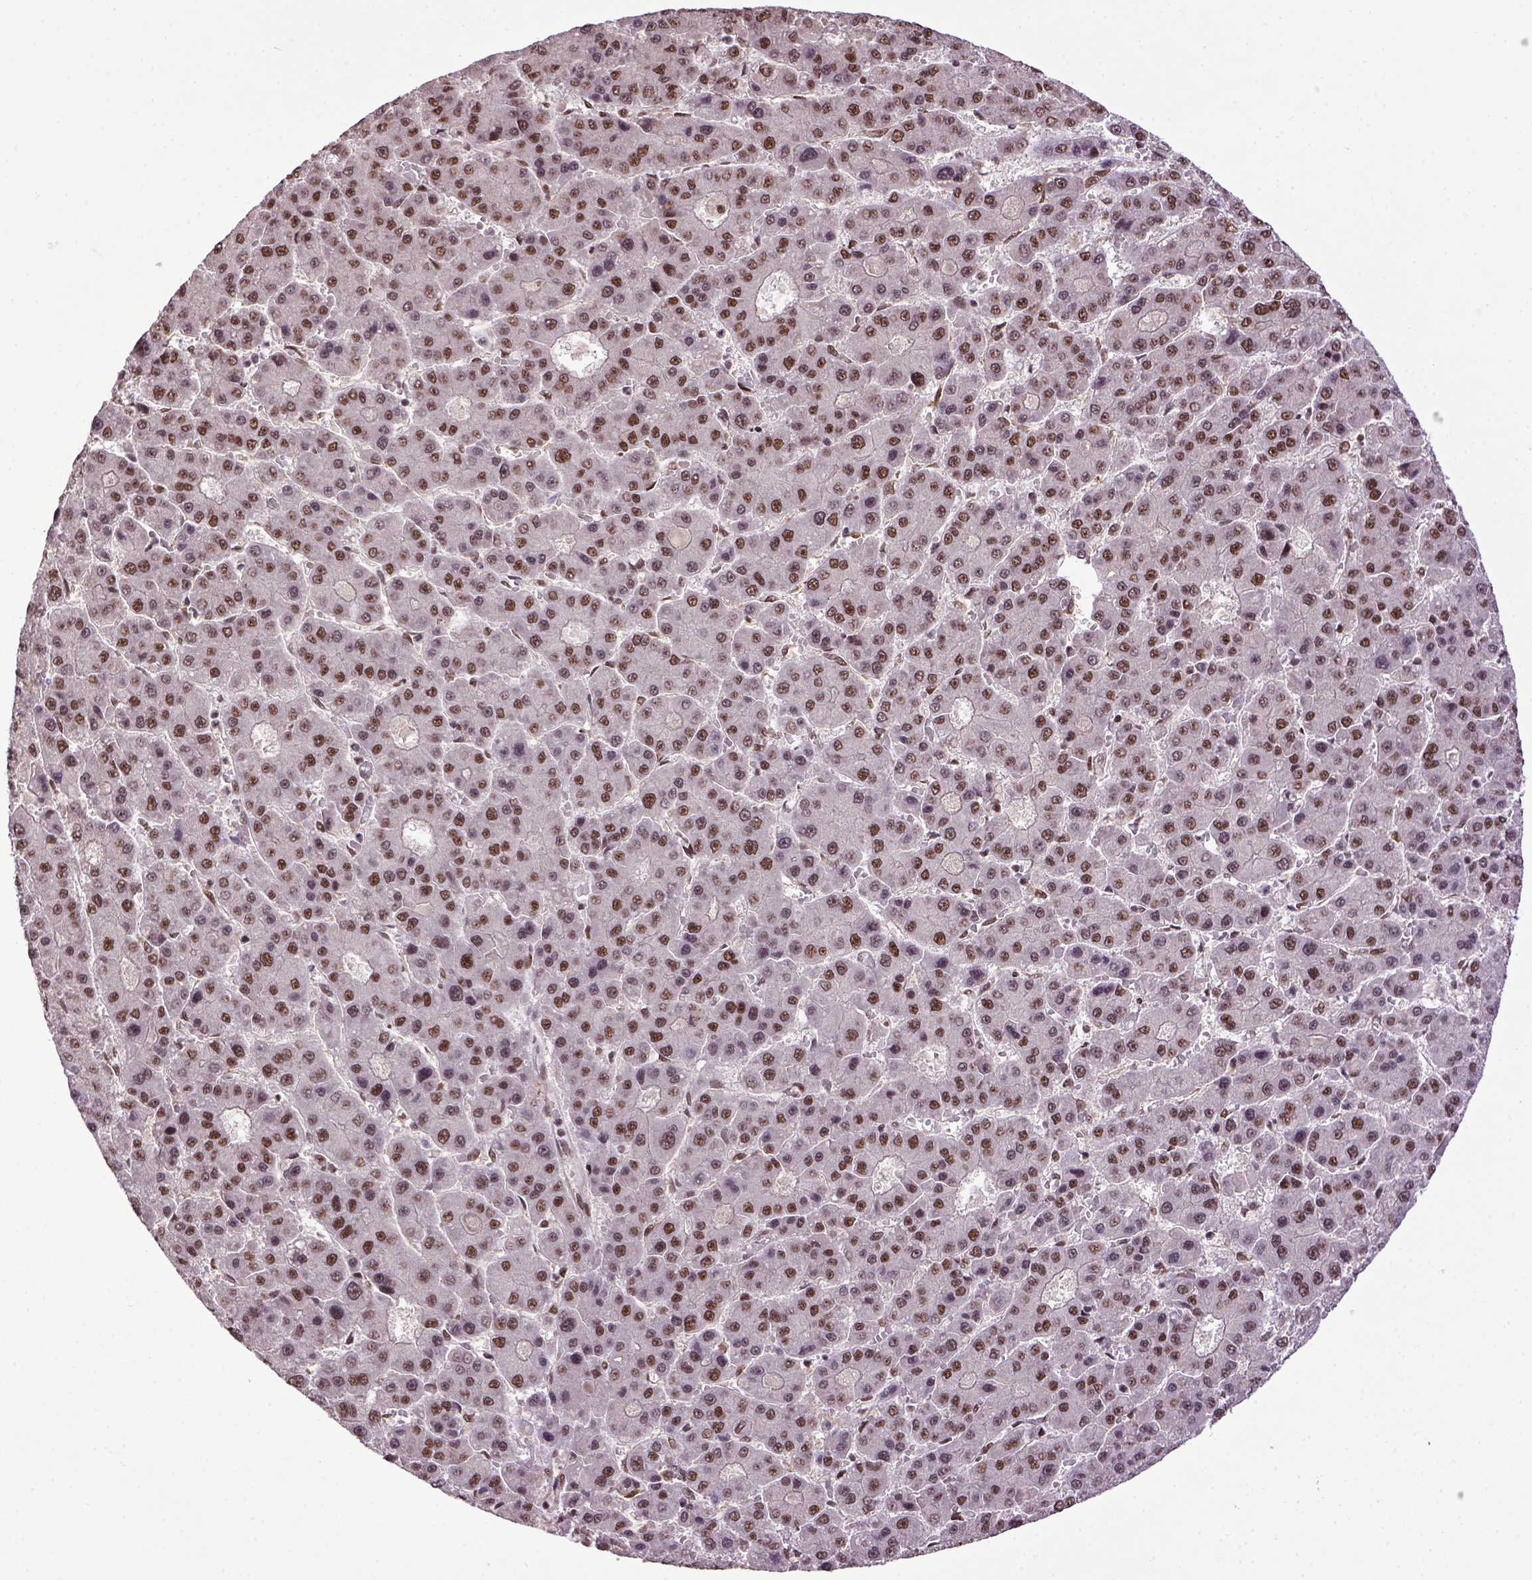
{"staining": {"intensity": "moderate", "quantity": ">75%", "location": "nuclear"}, "tissue": "liver cancer", "cell_type": "Tumor cells", "image_type": "cancer", "snomed": [{"axis": "morphology", "description": "Carcinoma, Hepatocellular, NOS"}, {"axis": "topography", "description": "Liver"}], "caption": "Tumor cells demonstrate medium levels of moderate nuclear expression in about >75% of cells in hepatocellular carcinoma (liver). (DAB IHC, brown staining for protein, blue staining for nuclei).", "gene": "PPIG", "patient": {"sex": "male", "age": 70}}